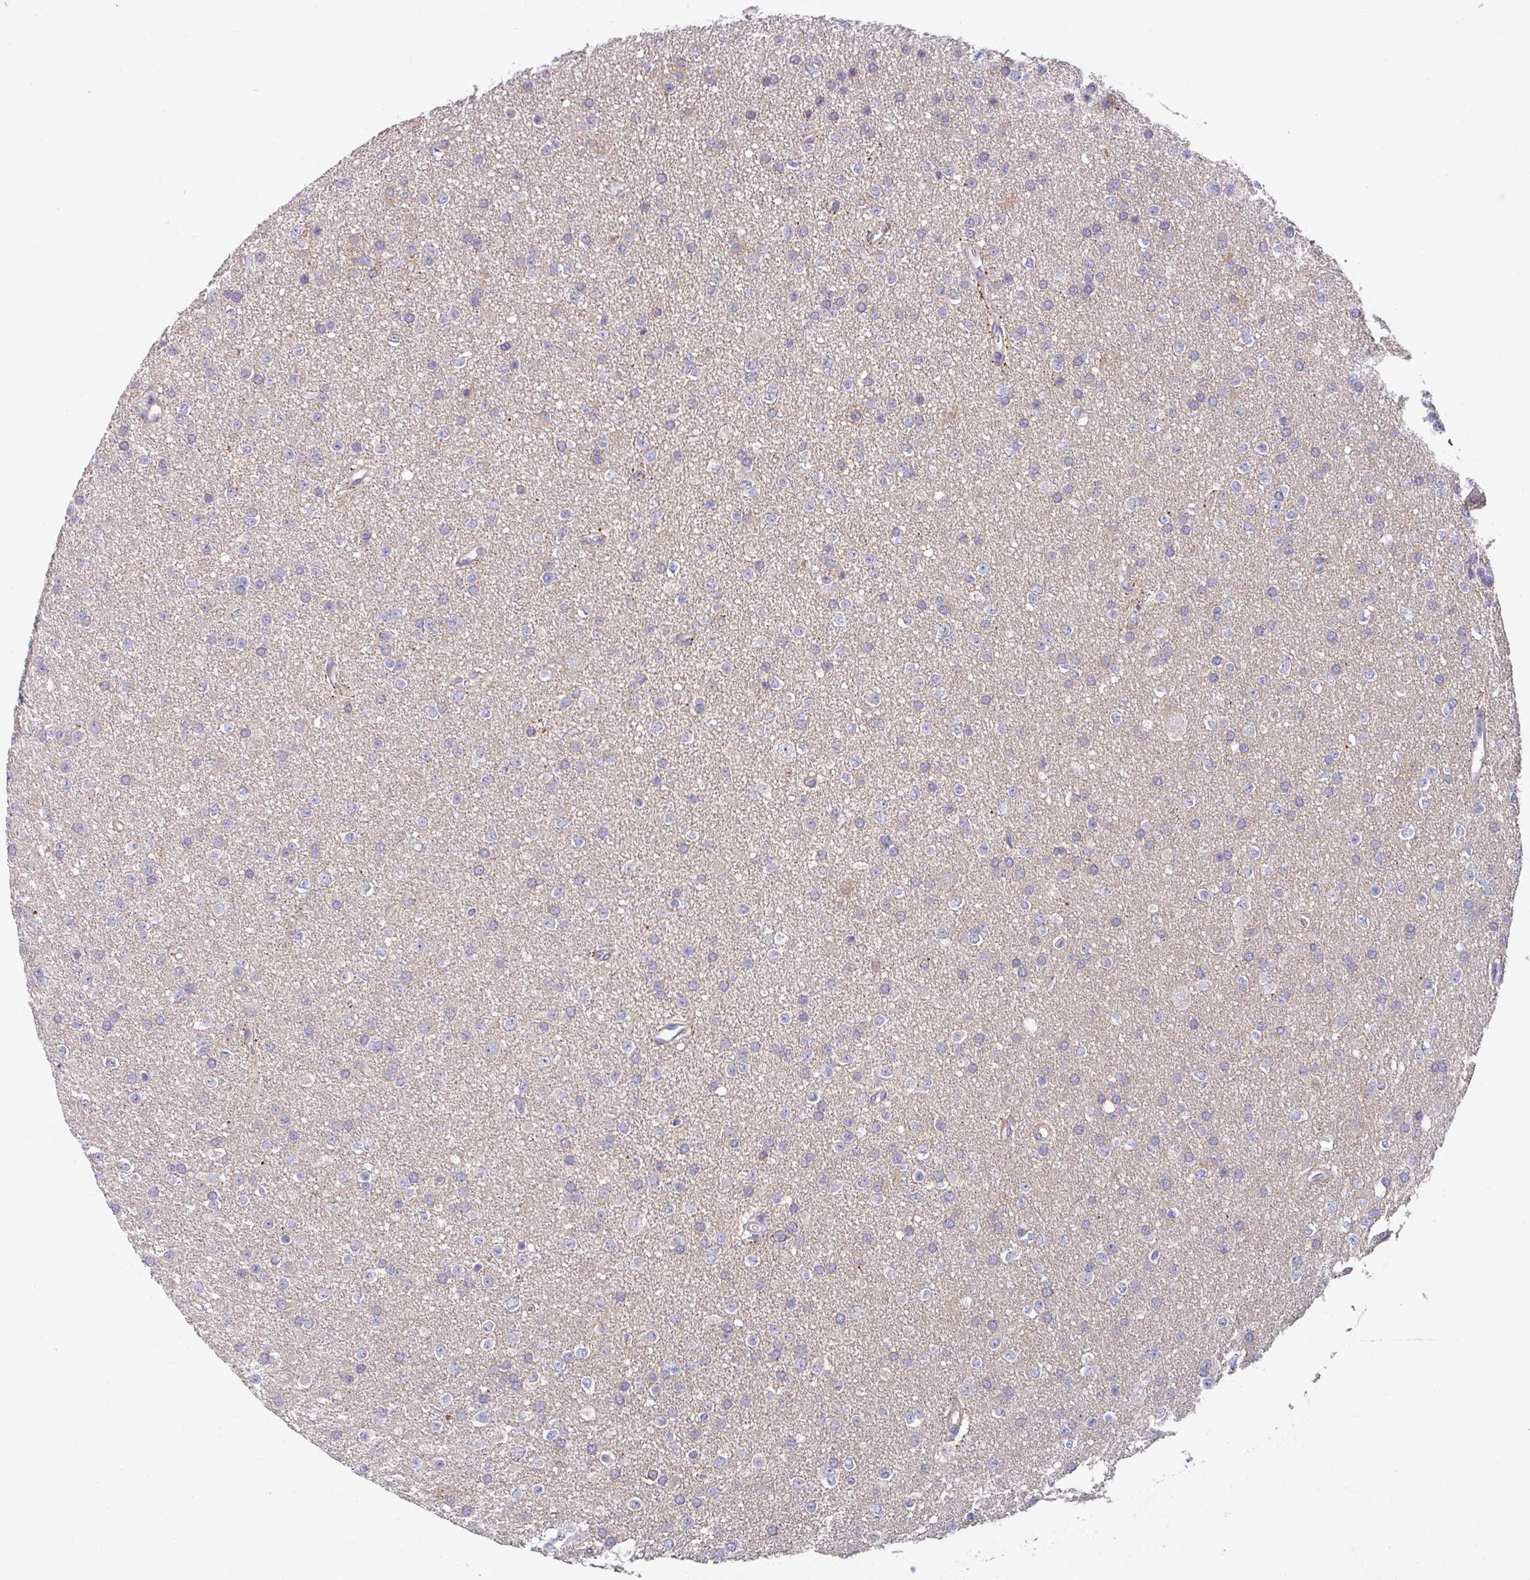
{"staining": {"intensity": "negative", "quantity": "none", "location": "none"}, "tissue": "glioma", "cell_type": "Tumor cells", "image_type": "cancer", "snomed": [{"axis": "morphology", "description": "Glioma, malignant, Low grade"}, {"axis": "topography", "description": "Brain"}], "caption": "Immunohistochemistry of glioma shows no expression in tumor cells. (DAB (3,3'-diaminobenzidine) IHC, high magnification).", "gene": "TMEM132A", "patient": {"sex": "female", "age": 34}}